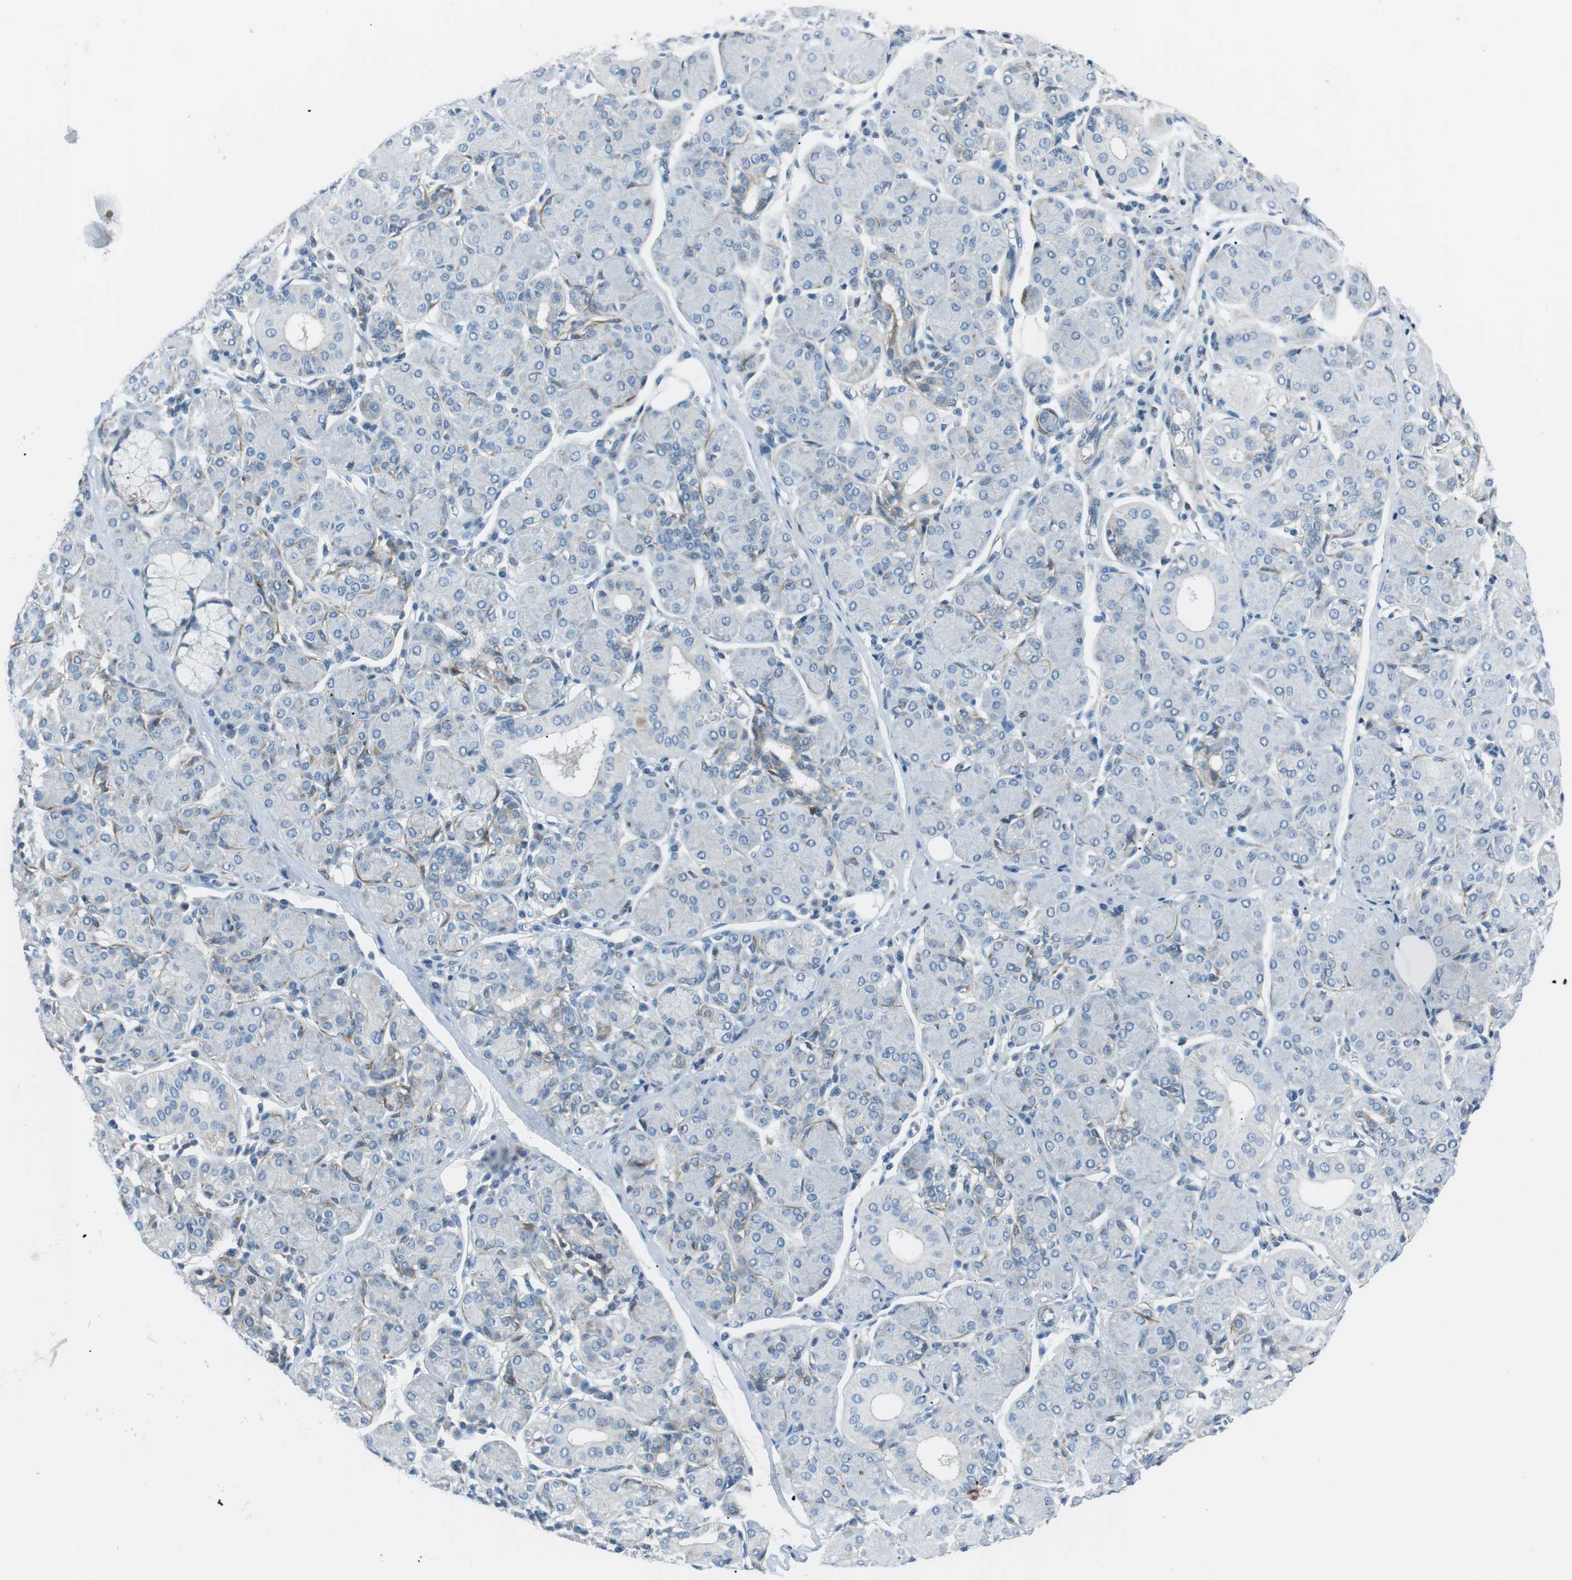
{"staining": {"intensity": "weak", "quantity": "<25%", "location": "cytoplasmic/membranous"}, "tissue": "salivary gland", "cell_type": "Glandular cells", "image_type": "normal", "snomed": [{"axis": "morphology", "description": "Normal tissue, NOS"}, {"axis": "morphology", "description": "Inflammation, NOS"}, {"axis": "topography", "description": "Lymph node"}, {"axis": "topography", "description": "Salivary gland"}], "caption": "High power microscopy photomicrograph of an immunohistochemistry (IHC) image of unremarkable salivary gland, revealing no significant staining in glandular cells. (Brightfield microscopy of DAB IHC at high magnification).", "gene": "ARVCF", "patient": {"sex": "male", "age": 3}}